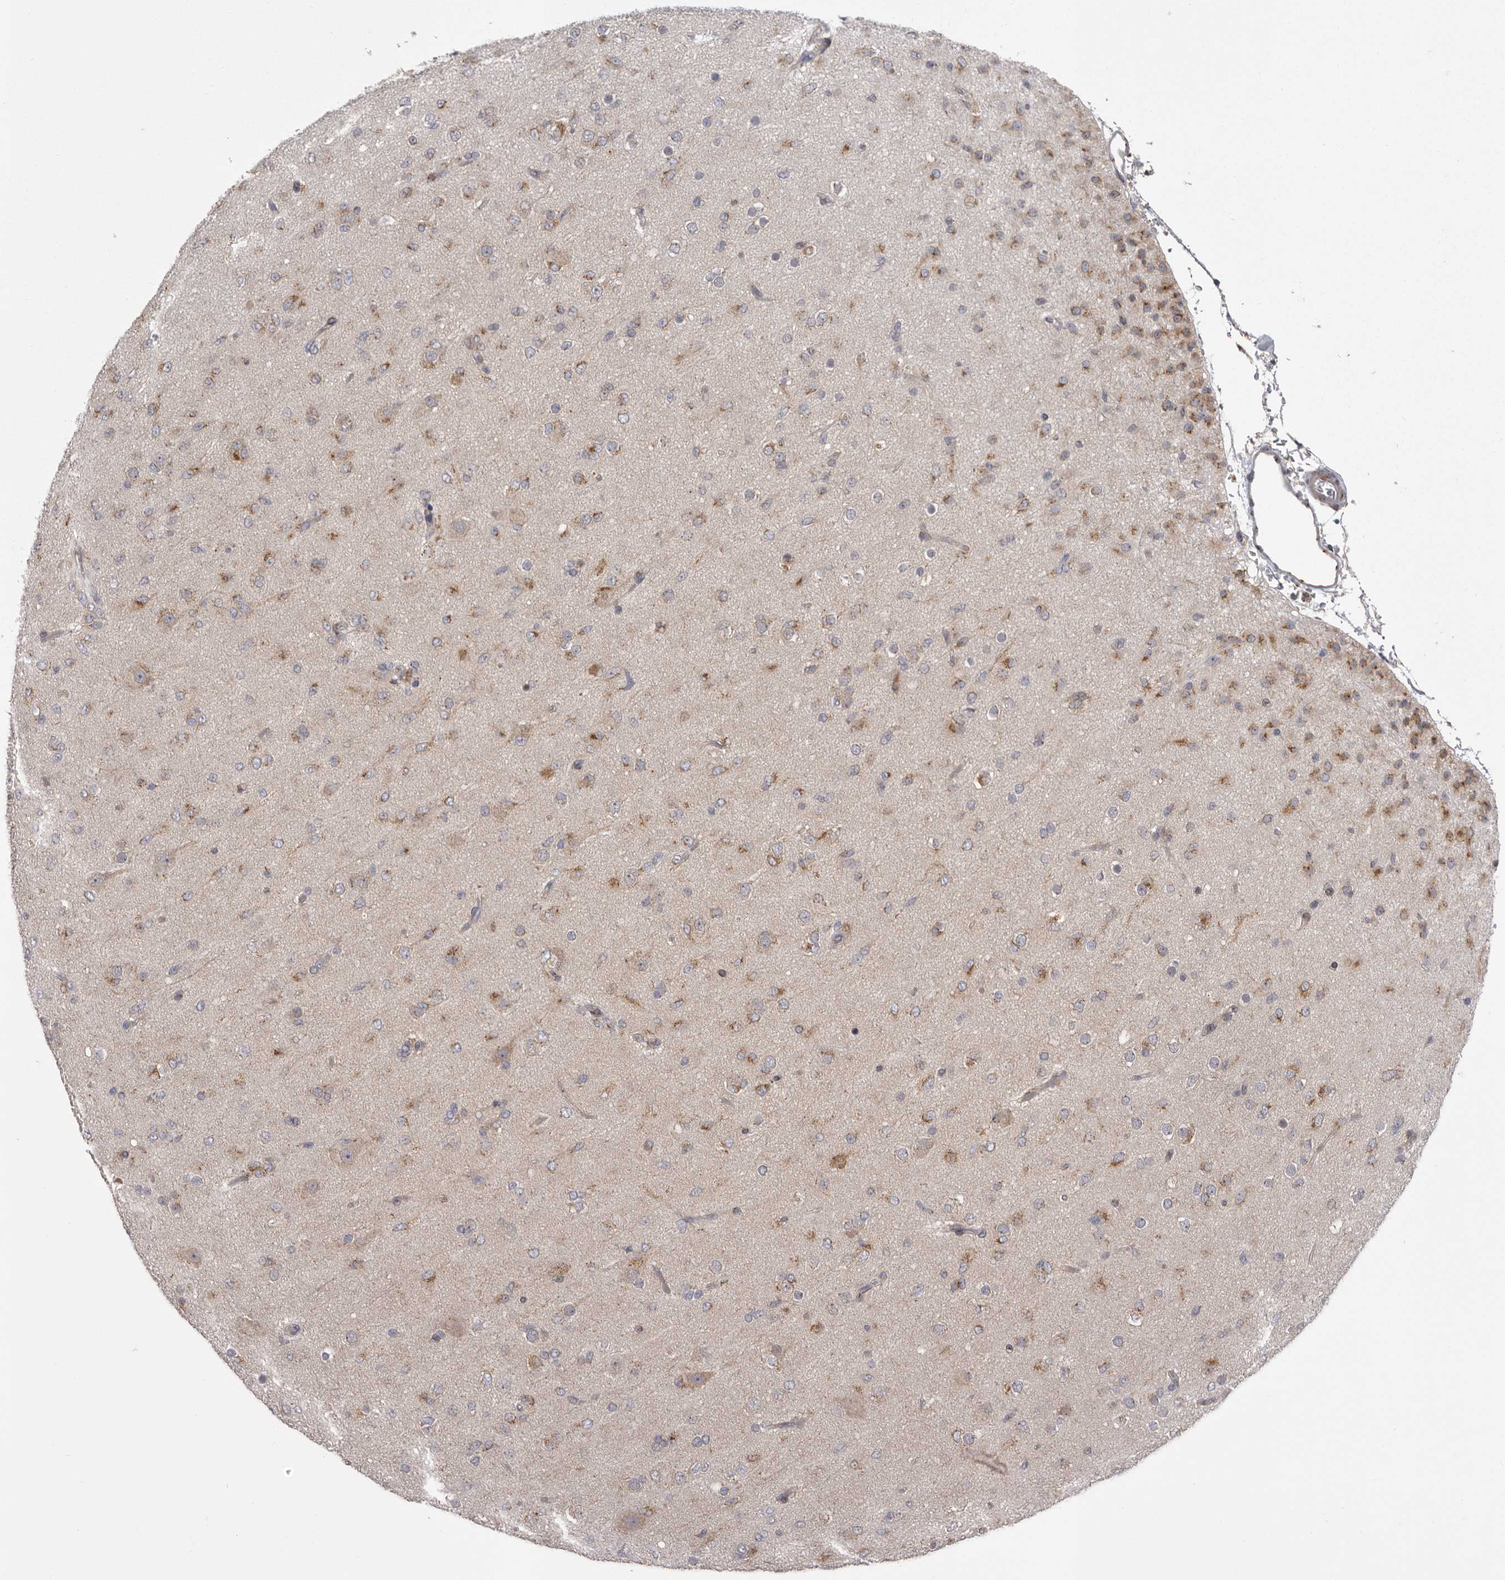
{"staining": {"intensity": "moderate", "quantity": ">75%", "location": "cytoplasmic/membranous"}, "tissue": "glioma", "cell_type": "Tumor cells", "image_type": "cancer", "snomed": [{"axis": "morphology", "description": "Glioma, malignant, Low grade"}, {"axis": "topography", "description": "Brain"}], "caption": "Immunohistochemistry (DAB (3,3'-diaminobenzidine)) staining of human low-grade glioma (malignant) displays moderate cytoplasmic/membranous protein positivity in about >75% of tumor cells. Nuclei are stained in blue.", "gene": "WDR47", "patient": {"sex": "male", "age": 65}}